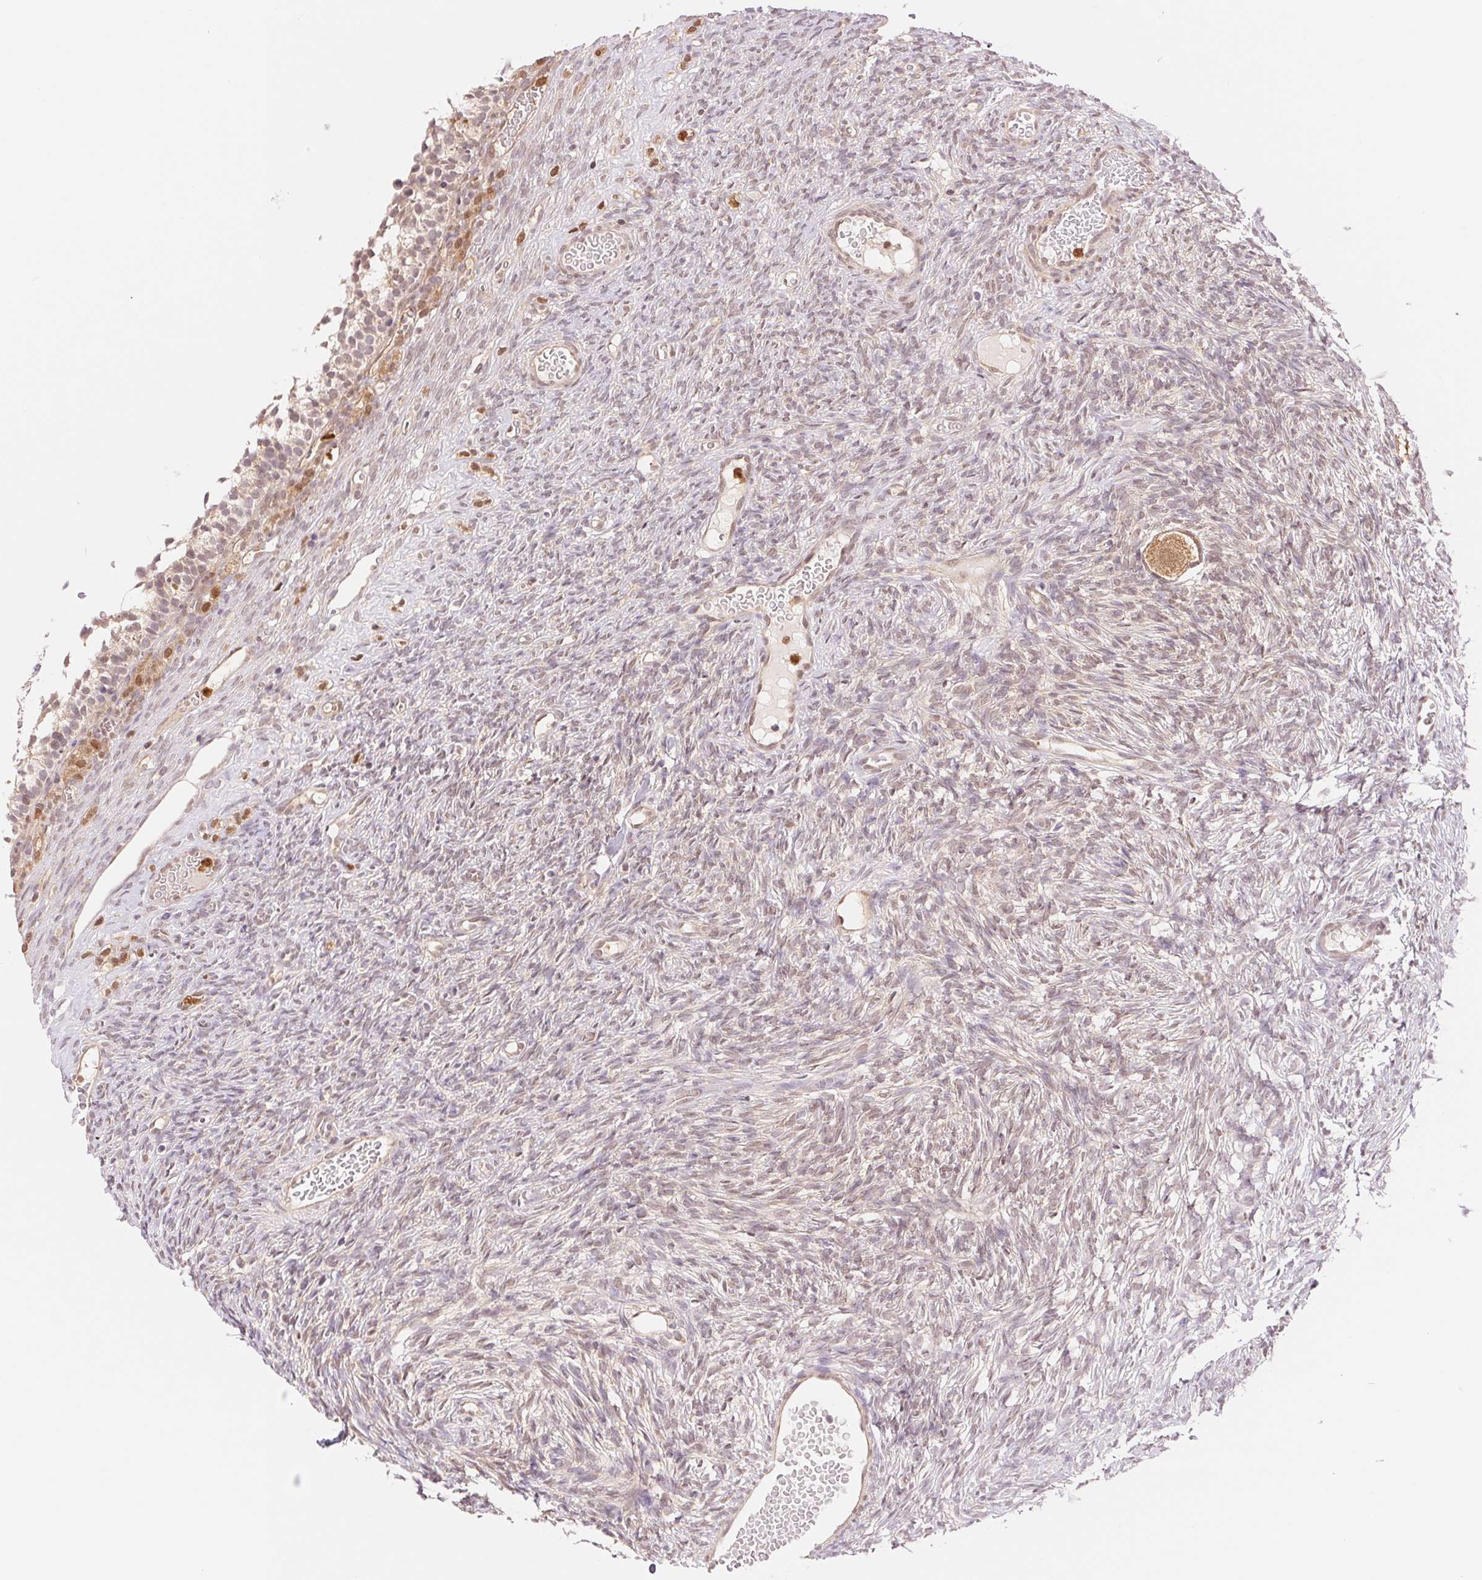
{"staining": {"intensity": "moderate", "quantity": ">75%", "location": "cytoplasmic/membranous"}, "tissue": "ovary", "cell_type": "Follicle cells", "image_type": "normal", "snomed": [{"axis": "morphology", "description": "Normal tissue, NOS"}, {"axis": "topography", "description": "Ovary"}], "caption": "DAB (3,3'-diaminobenzidine) immunohistochemical staining of unremarkable ovary shows moderate cytoplasmic/membranous protein positivity in about >75% of follicle cells. Immunohistochemistry (ihc) stains the protein in brown and the nuclei are stained blue.", "gene": "CDC123", "patient": {"sex": "female", "age": 34}}